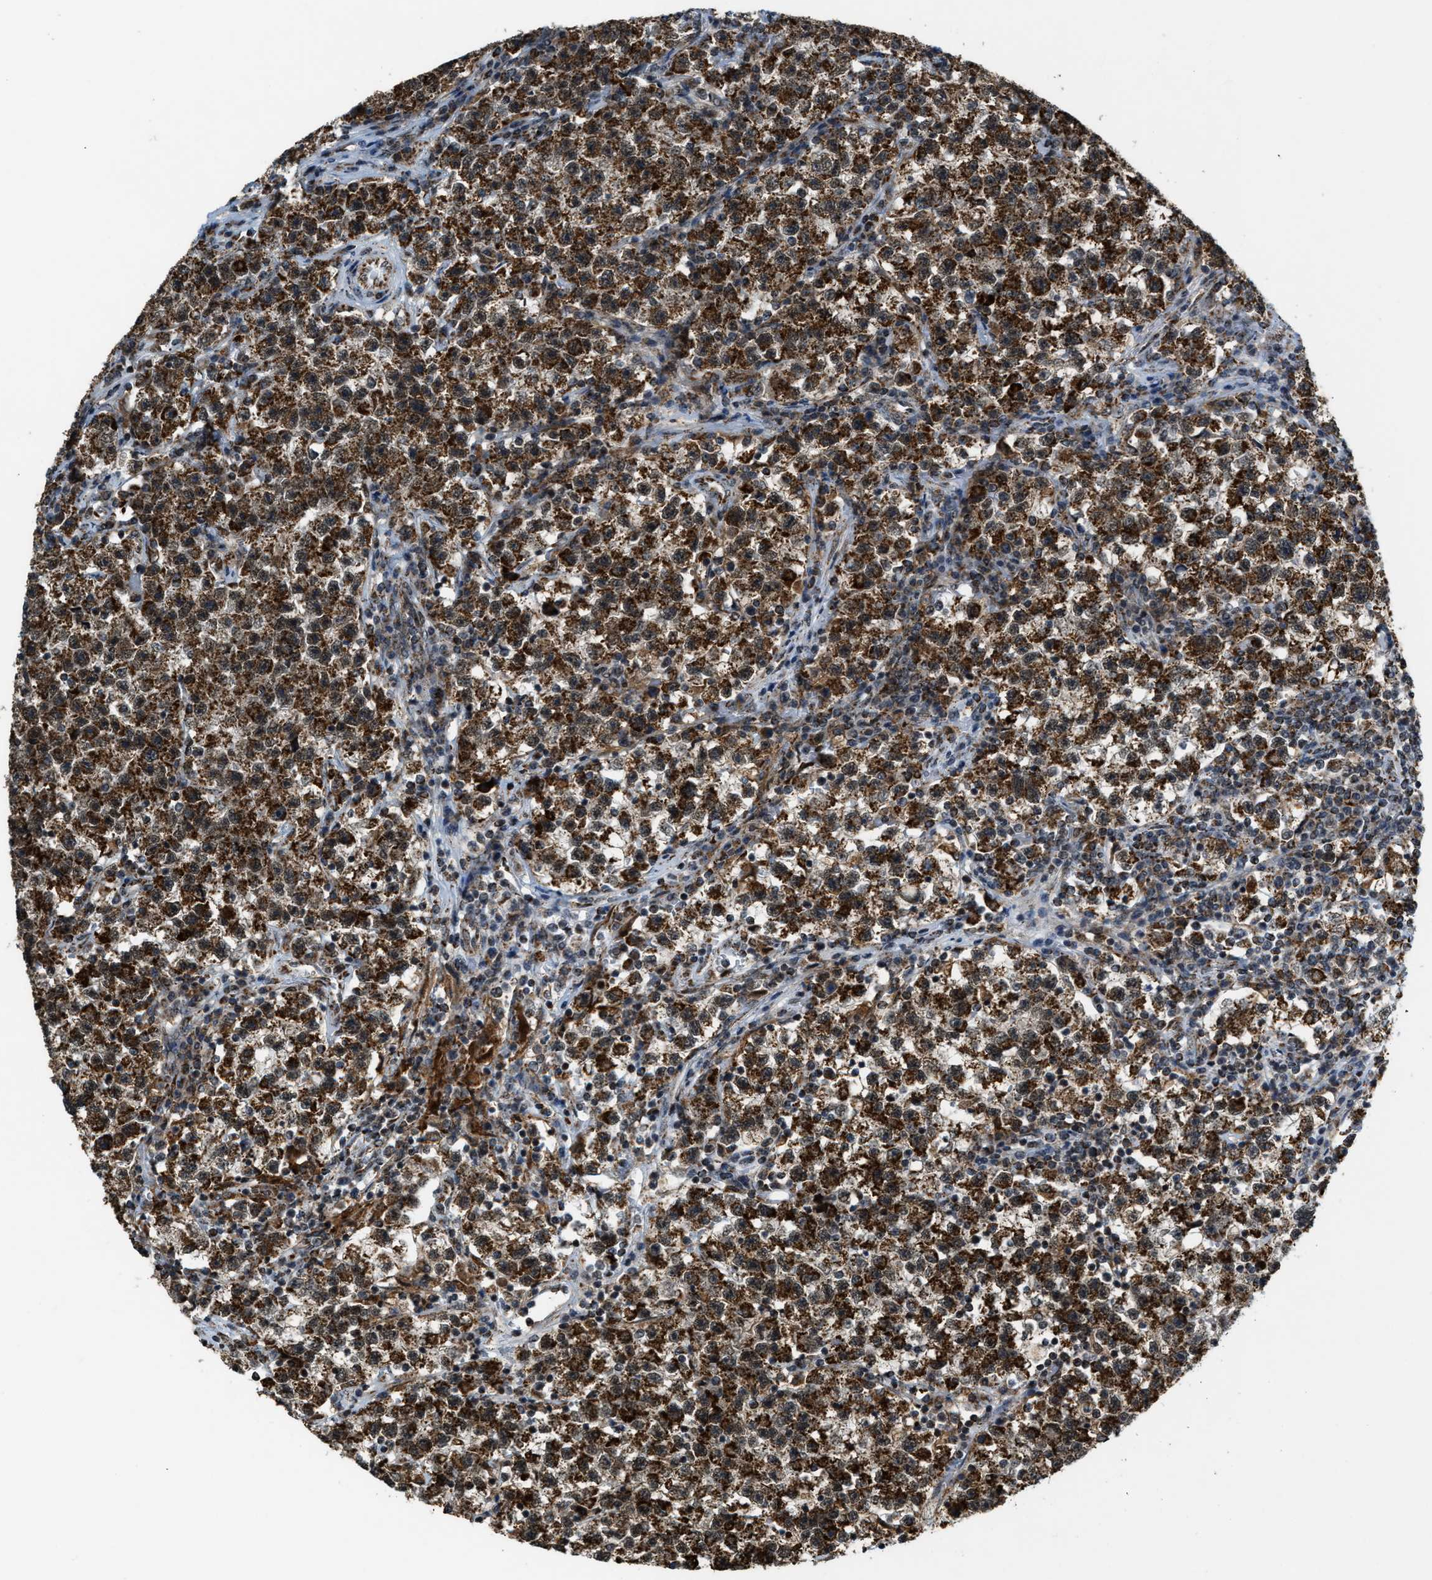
{"staining": {"intensity": "strong", "quantity": ">75%", "location": "cytoplasmic/membranous"}, "tissue": "testis cancer", "cell_type": "Tumor cells", "image_type": "cancer", "snomed": [{"axis": "morphology", "description": "Seminoma, NOS"}, {"axis": "topography", "description": "Testis"}], "caption": "Protein expression by immunohistochemistry (IHC) demonstrates strong cytoplasmic/membranous expression in approximately >75% of tumor cells in seminoma (testis).", "gene": "HIBADH", "patient": {"sex": "male", "age": 22}}